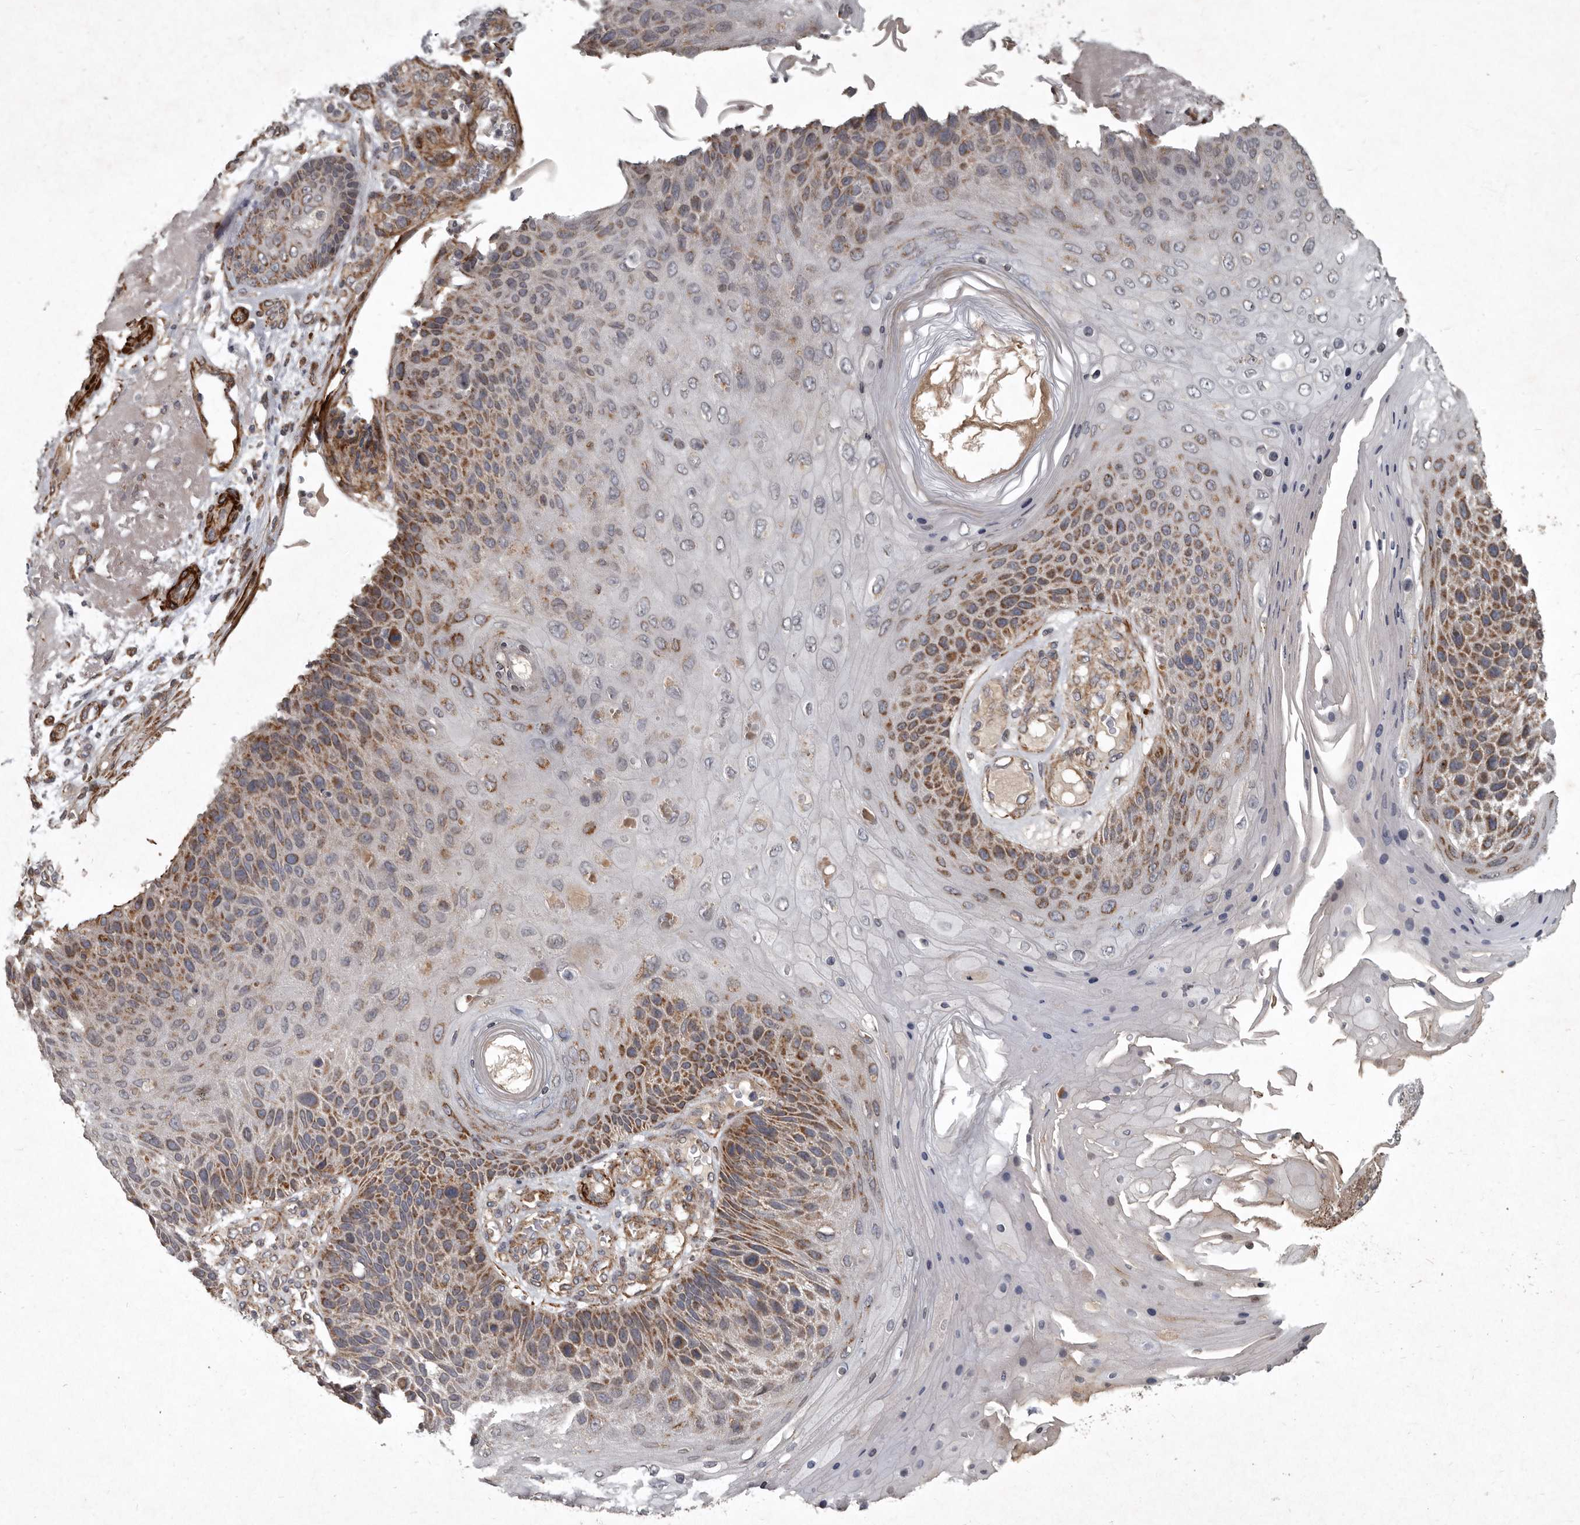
{"staining": {"intensity": "moderate", "quantity": ">75%", "location": "cytoplasmic/membranous"}, "tissue": "skin cancer", "cell_type": "Tumor cells", "image_type": "cancer", "snomed": [{"axis": "morphology", "description": "Squamous cell carcinoma, NOS"}, {"axis": "topography", "description": "Skin"}], "caption": "Protein staining demonstrates moderate cytoplasmic/membranous staining in about >75% of tumor cells in skin squamous cell carcinoma.", "gene": "MRPS15", "patient": {"sex": "female", "age": 88}}